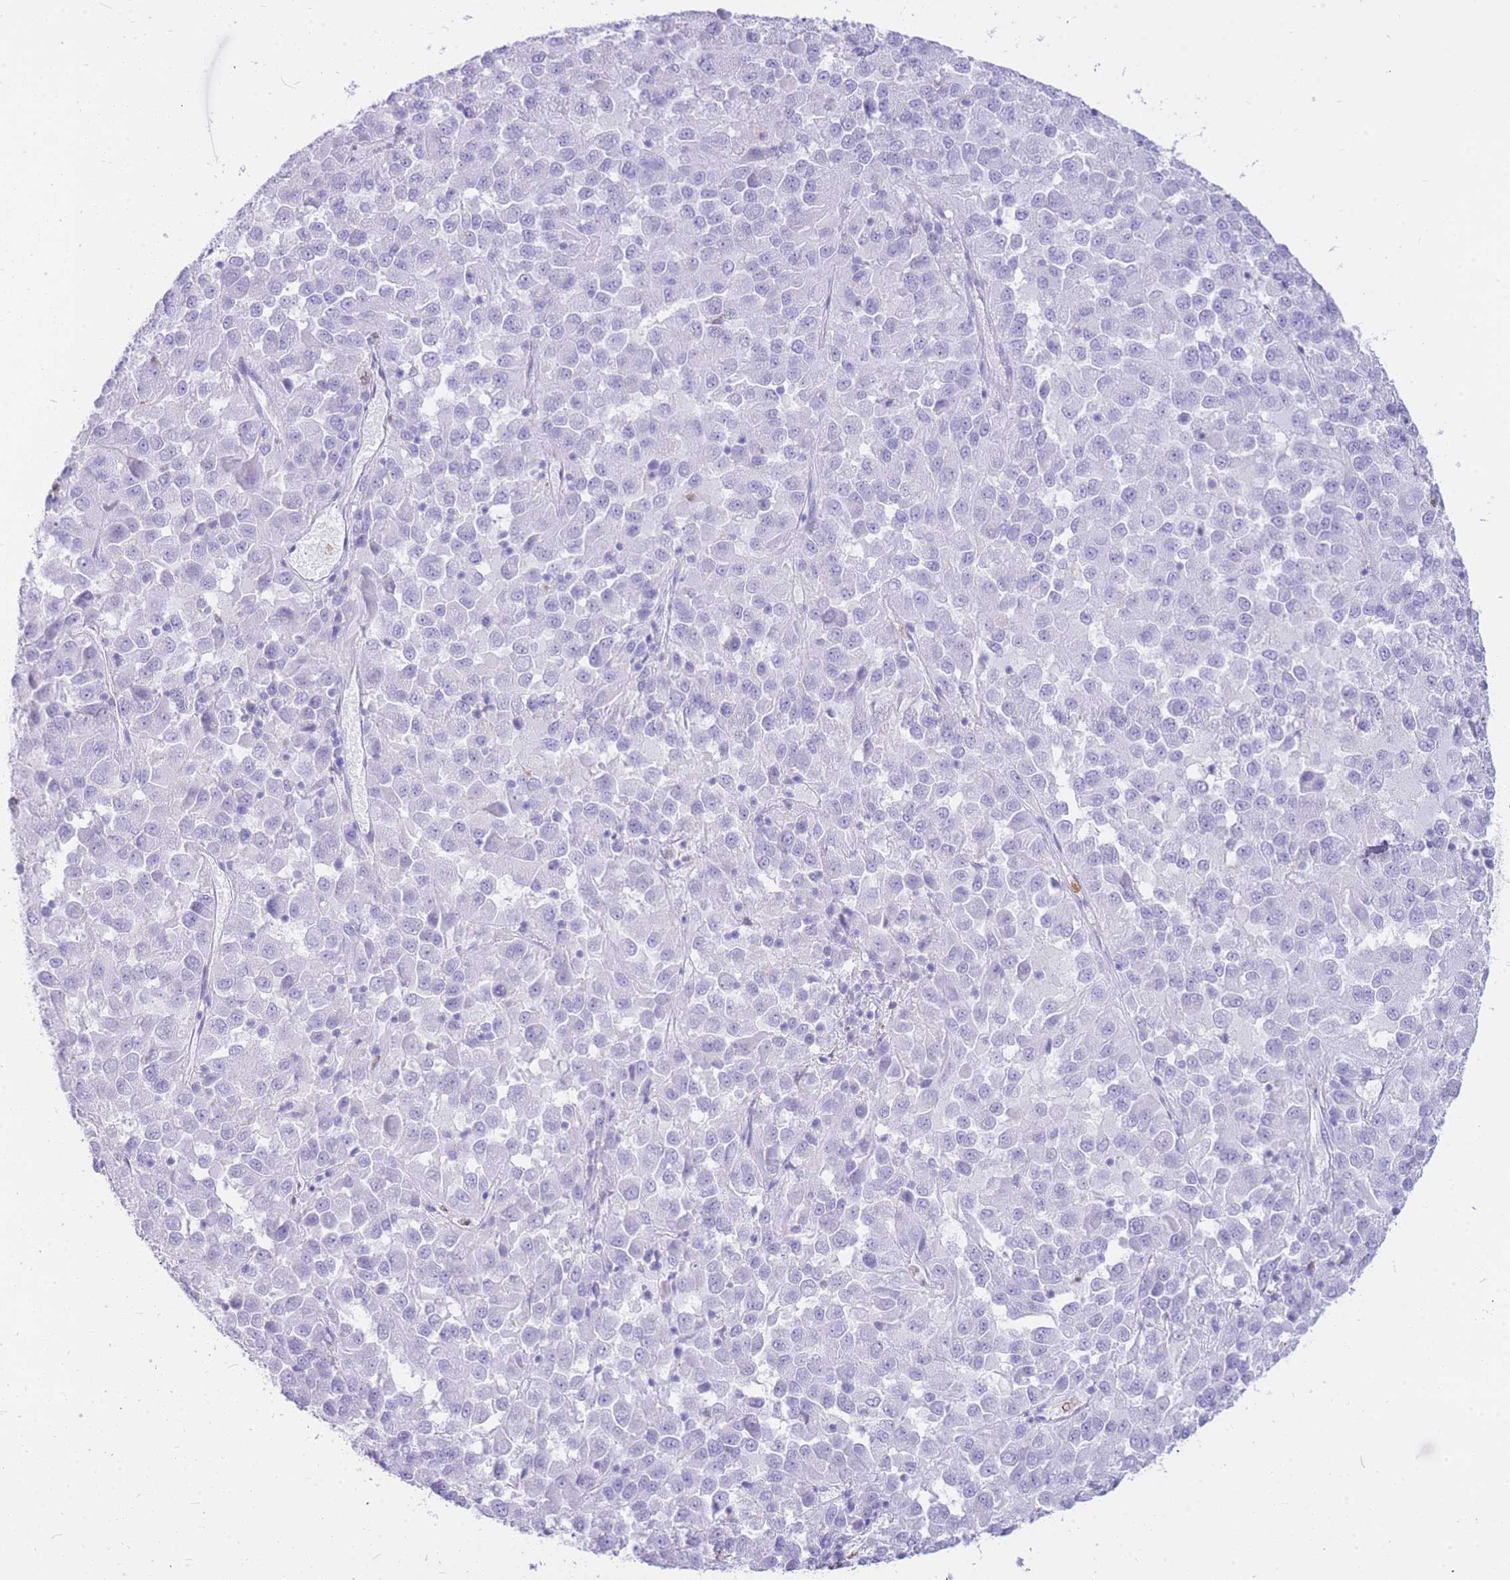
{"staining": {"intensity": "negative", "quantity": "none", "location": "none"}, "tissue": "melanoma", "cell_type": "Tumor cells", "image_type": "cancer", "snomed": [{"axis": "morphology", "description": "Malignant melanoma, Metastatic site"}, {"axis": "topography", "description": "Lung"}], "caption": "The image reveals no staining of tumor cells in malignant melanoma (metastatic site).", "gene": "HERC1", "patient": {"sex": "male", "age": 64}}